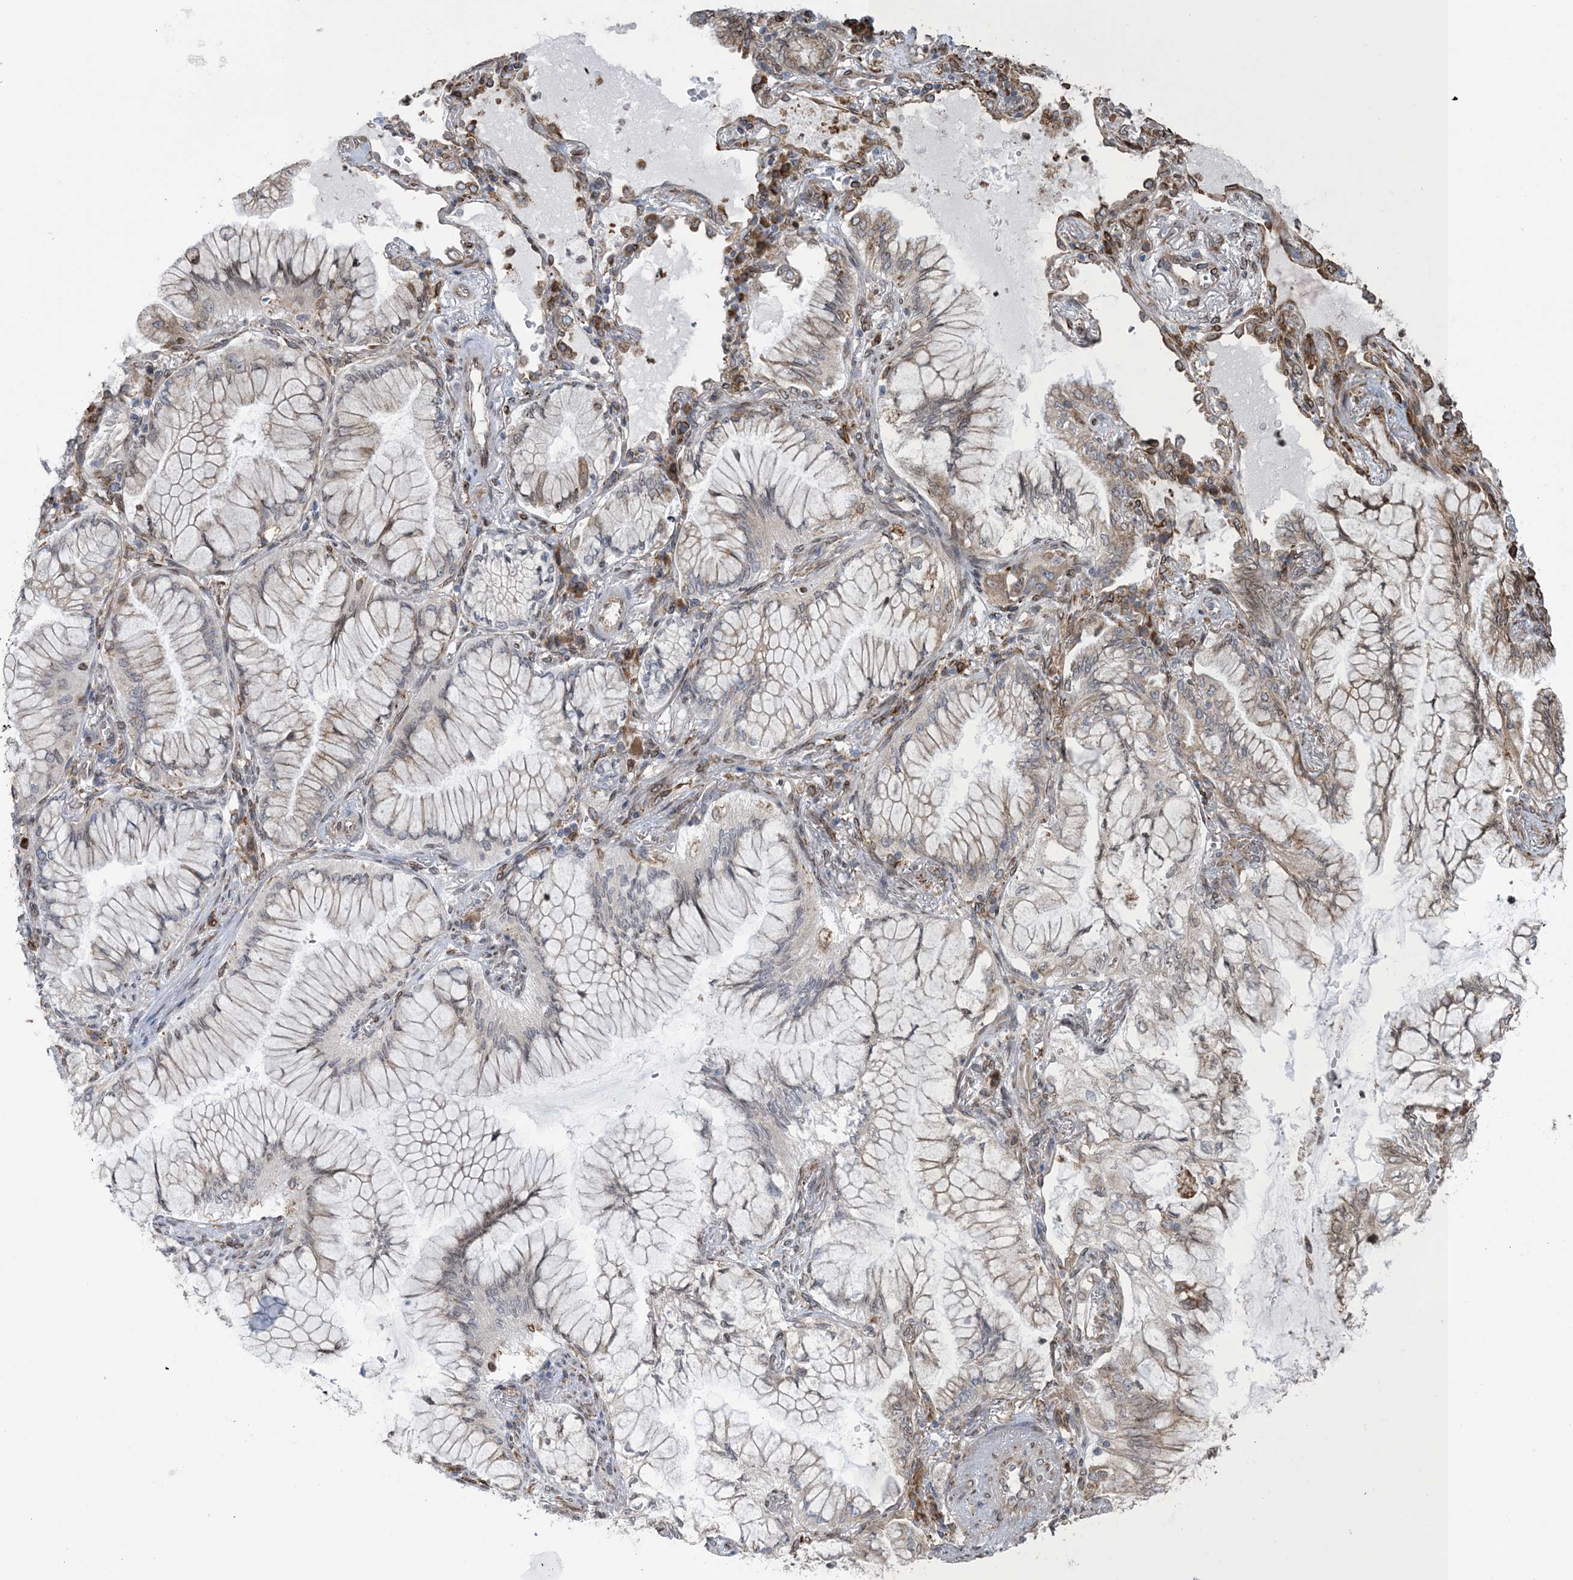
{"staining": {"intensity": "weak", "quantity": "25%-75%", "location": "cytoplasmic/membranous"}, "tissue": "lung cancer", "cell_type": "Tumor cells", "image_type": "cancer", "snomed": [{"axis": "morphology", "description": "Adenocarcinoma, NOS"}, {"axis": "topography", "description": "Lung"}], "caption": "Adenocarcinoma (lung) tissue reveals weak cytoplasmic/membranous positivity in approximately 25%-75% of tumor cells", "gene": "SHANK1", "patient": {"sex": "female", "age": 70}}